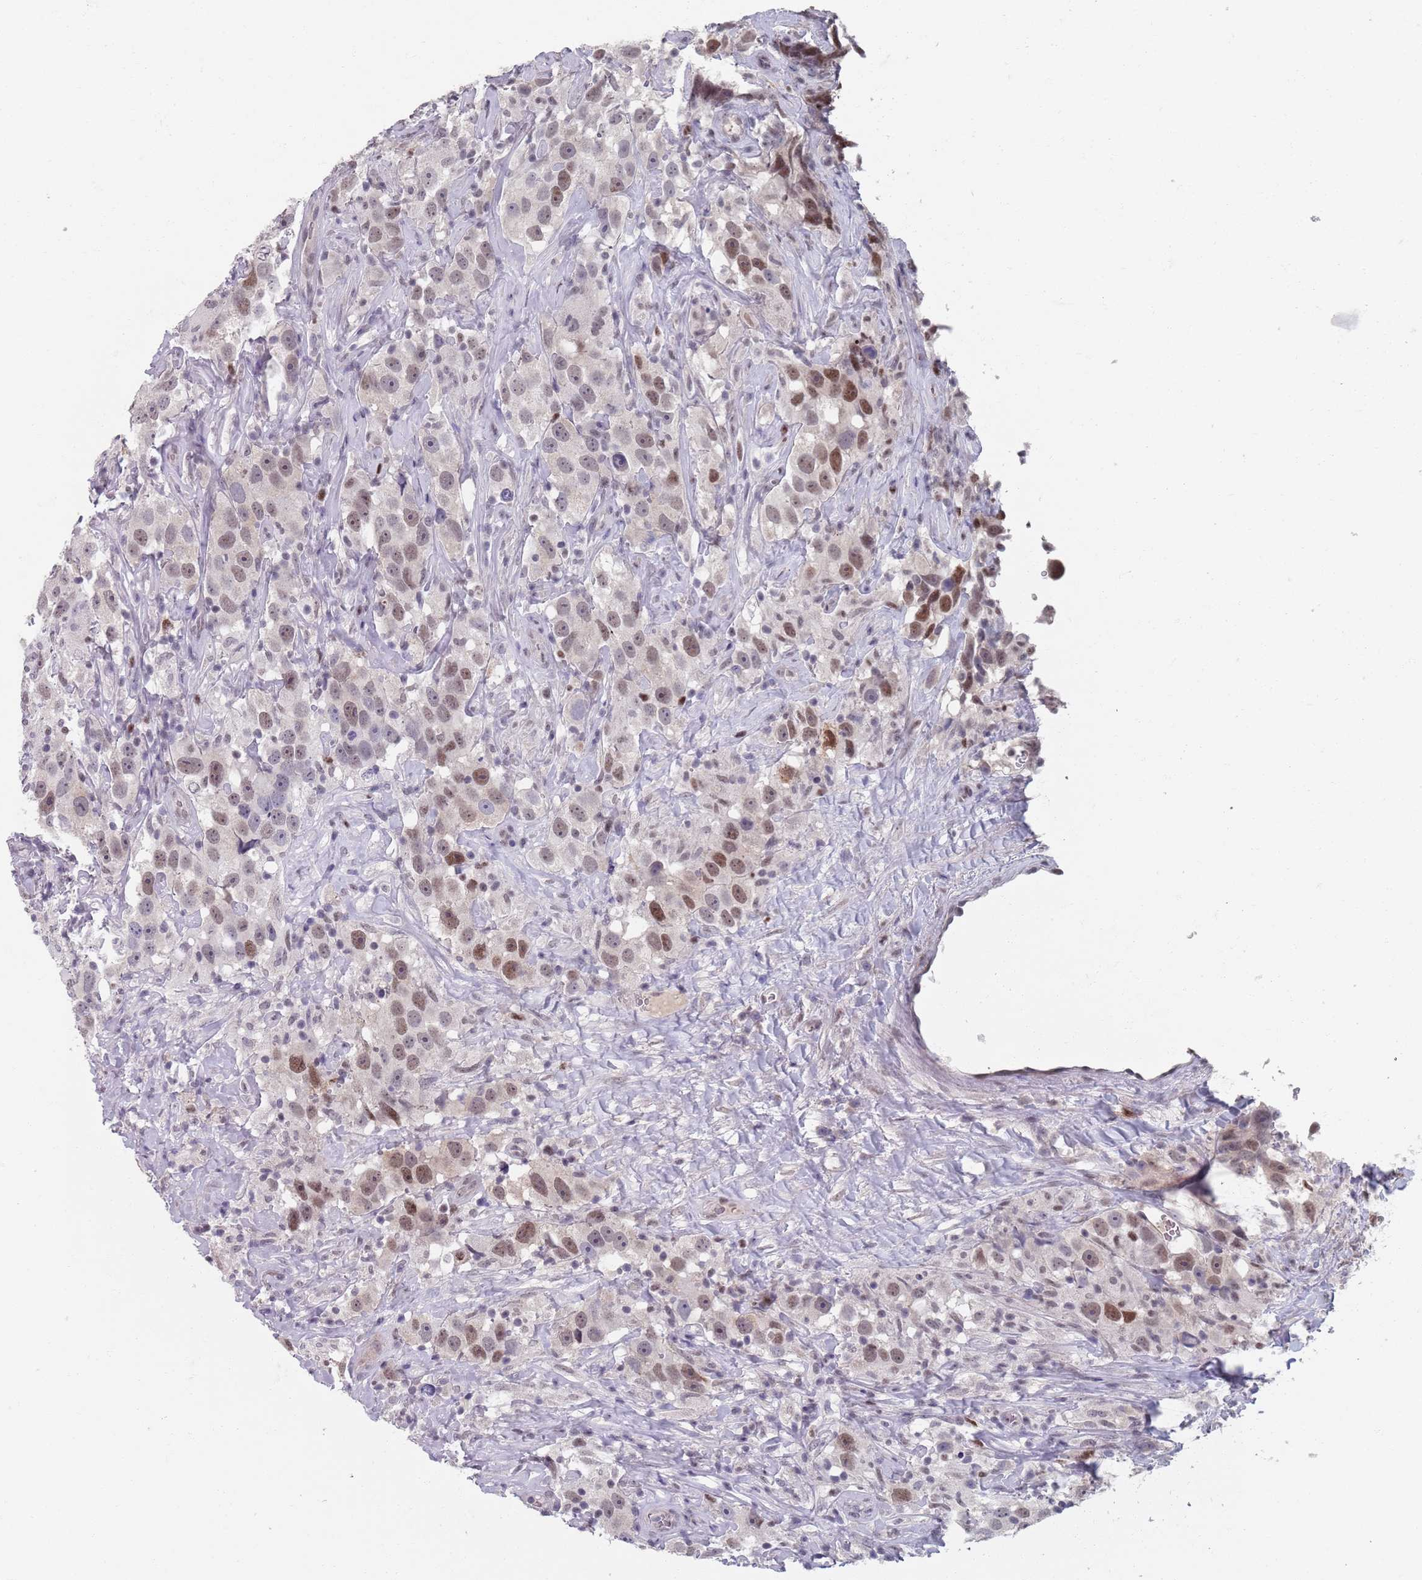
{"staining": {"intensity": "moderate", "quantity": "25%-75%", "location": "nuclear"}, "tissue": "testis cancer", "cell_type": "Tumor cells", "image_type": "cancer", "snomed": [{"axis": "morphology", "description": "Seminoma, NOS"}, {"axis": "topography", "description": "Testis"}], "caption": "Immunohistochemical staining of testis cancer (seminoma) shows medium levels of moderate nuclear protein staining in about 25%-75% of tumor cells.", "gene": "SAMD1", "patient": {"sex": "male", "age": 49}}